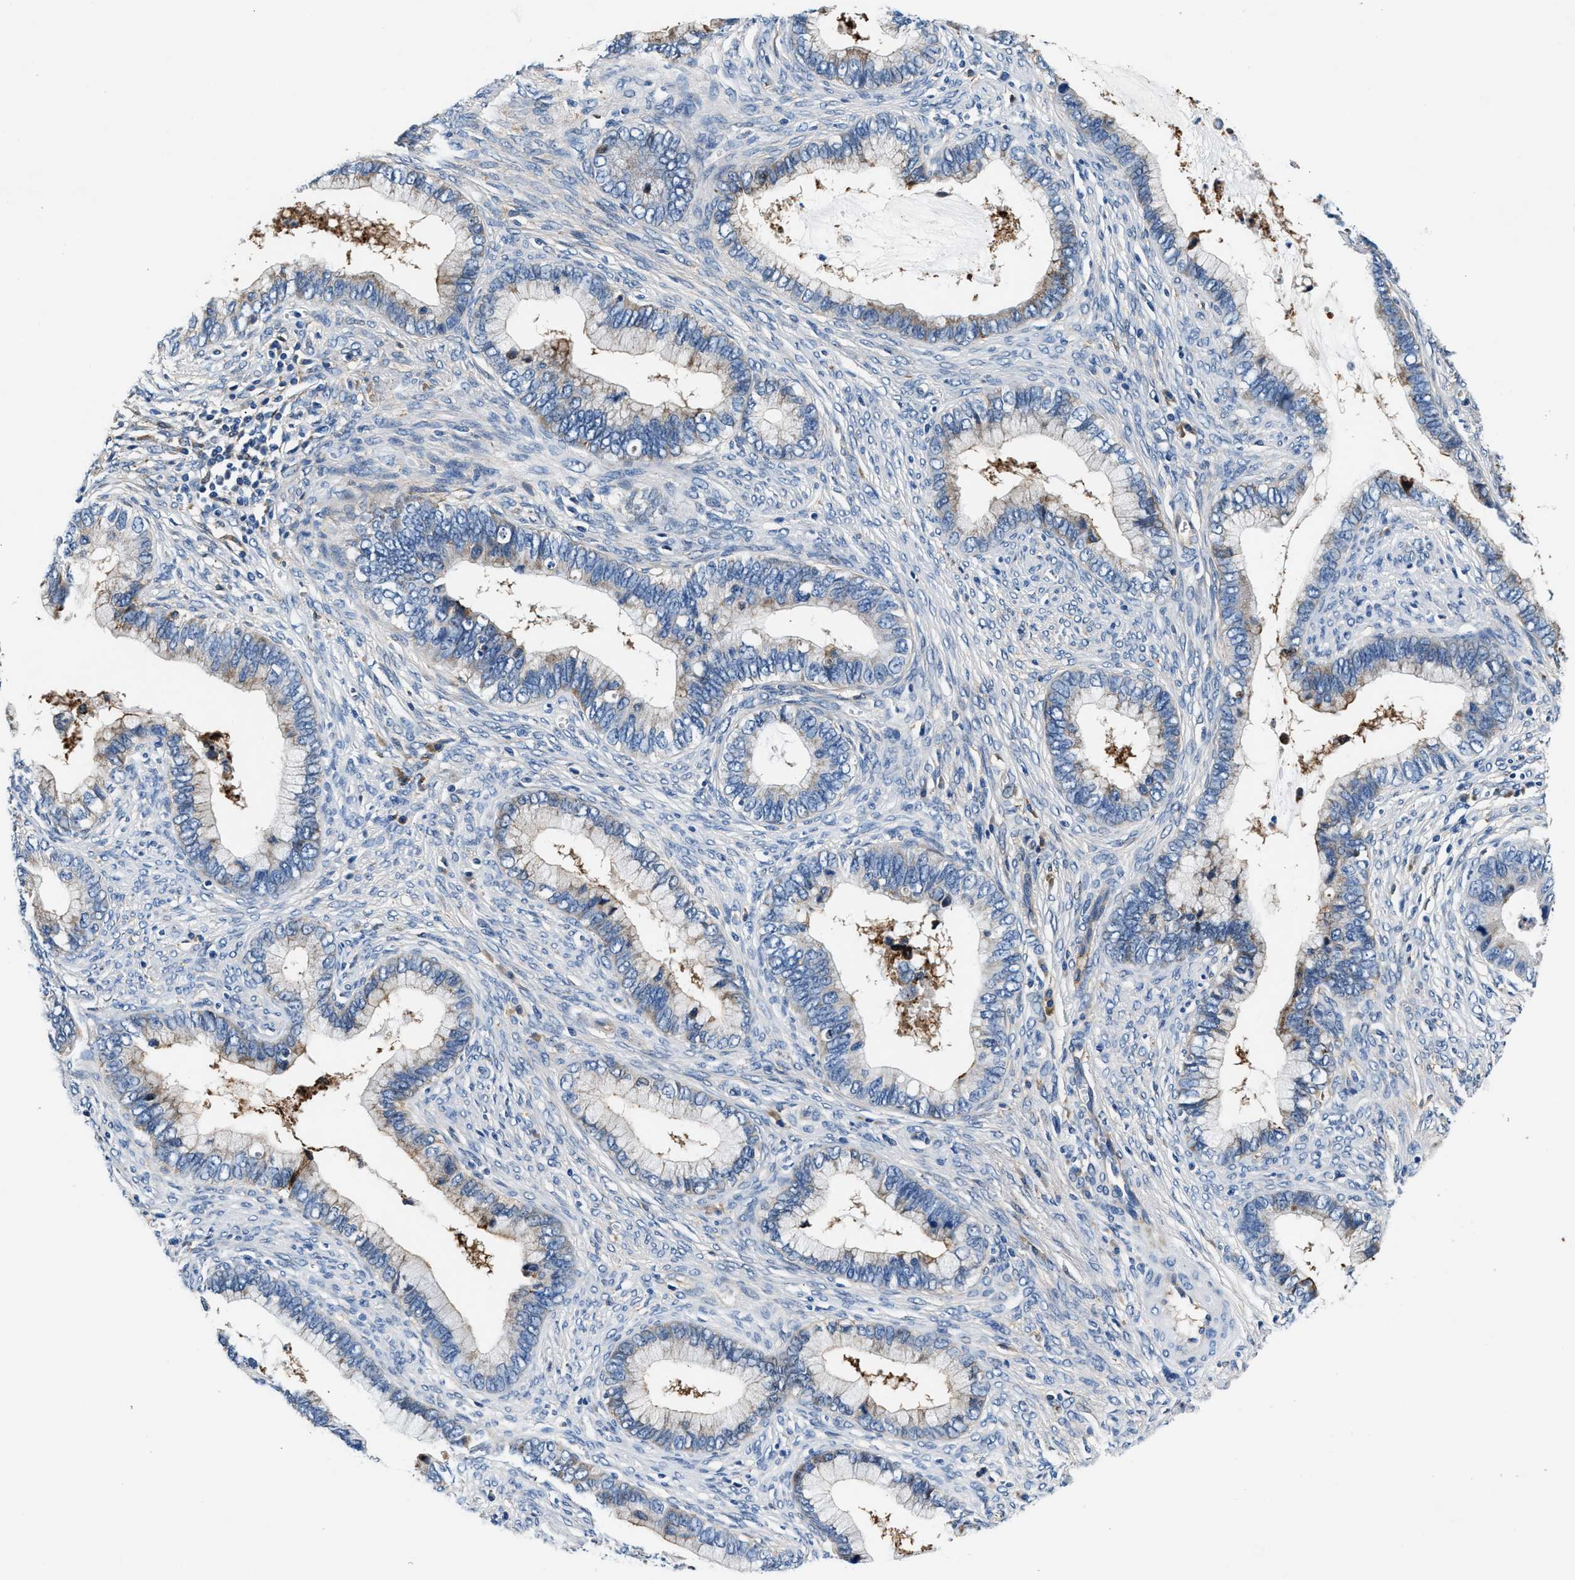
{"staining": {"intensity": "weak", "quantity": "<25%", "location": "cytoplasmic/membranous"}, "tissue": "cervical cancer", "cell_type": "Tumor cells", "image_type": "cancer", "snomed": [{"axis": "morphology", "description": "Adenocarcinoma, NOS"}, {"axis": "topography", "description": "Cervix"}], "caption": "This is a histopathology image of immunohistochemistry staining of cervical cancer (adenocarcinoma), which shows no positivity in tumor cells. (Immunohistochemistry (ihc), brightfield microscopy, high magnification).", "gene": "SLFN11", "patient": {"sex": "female", "age": 44}}